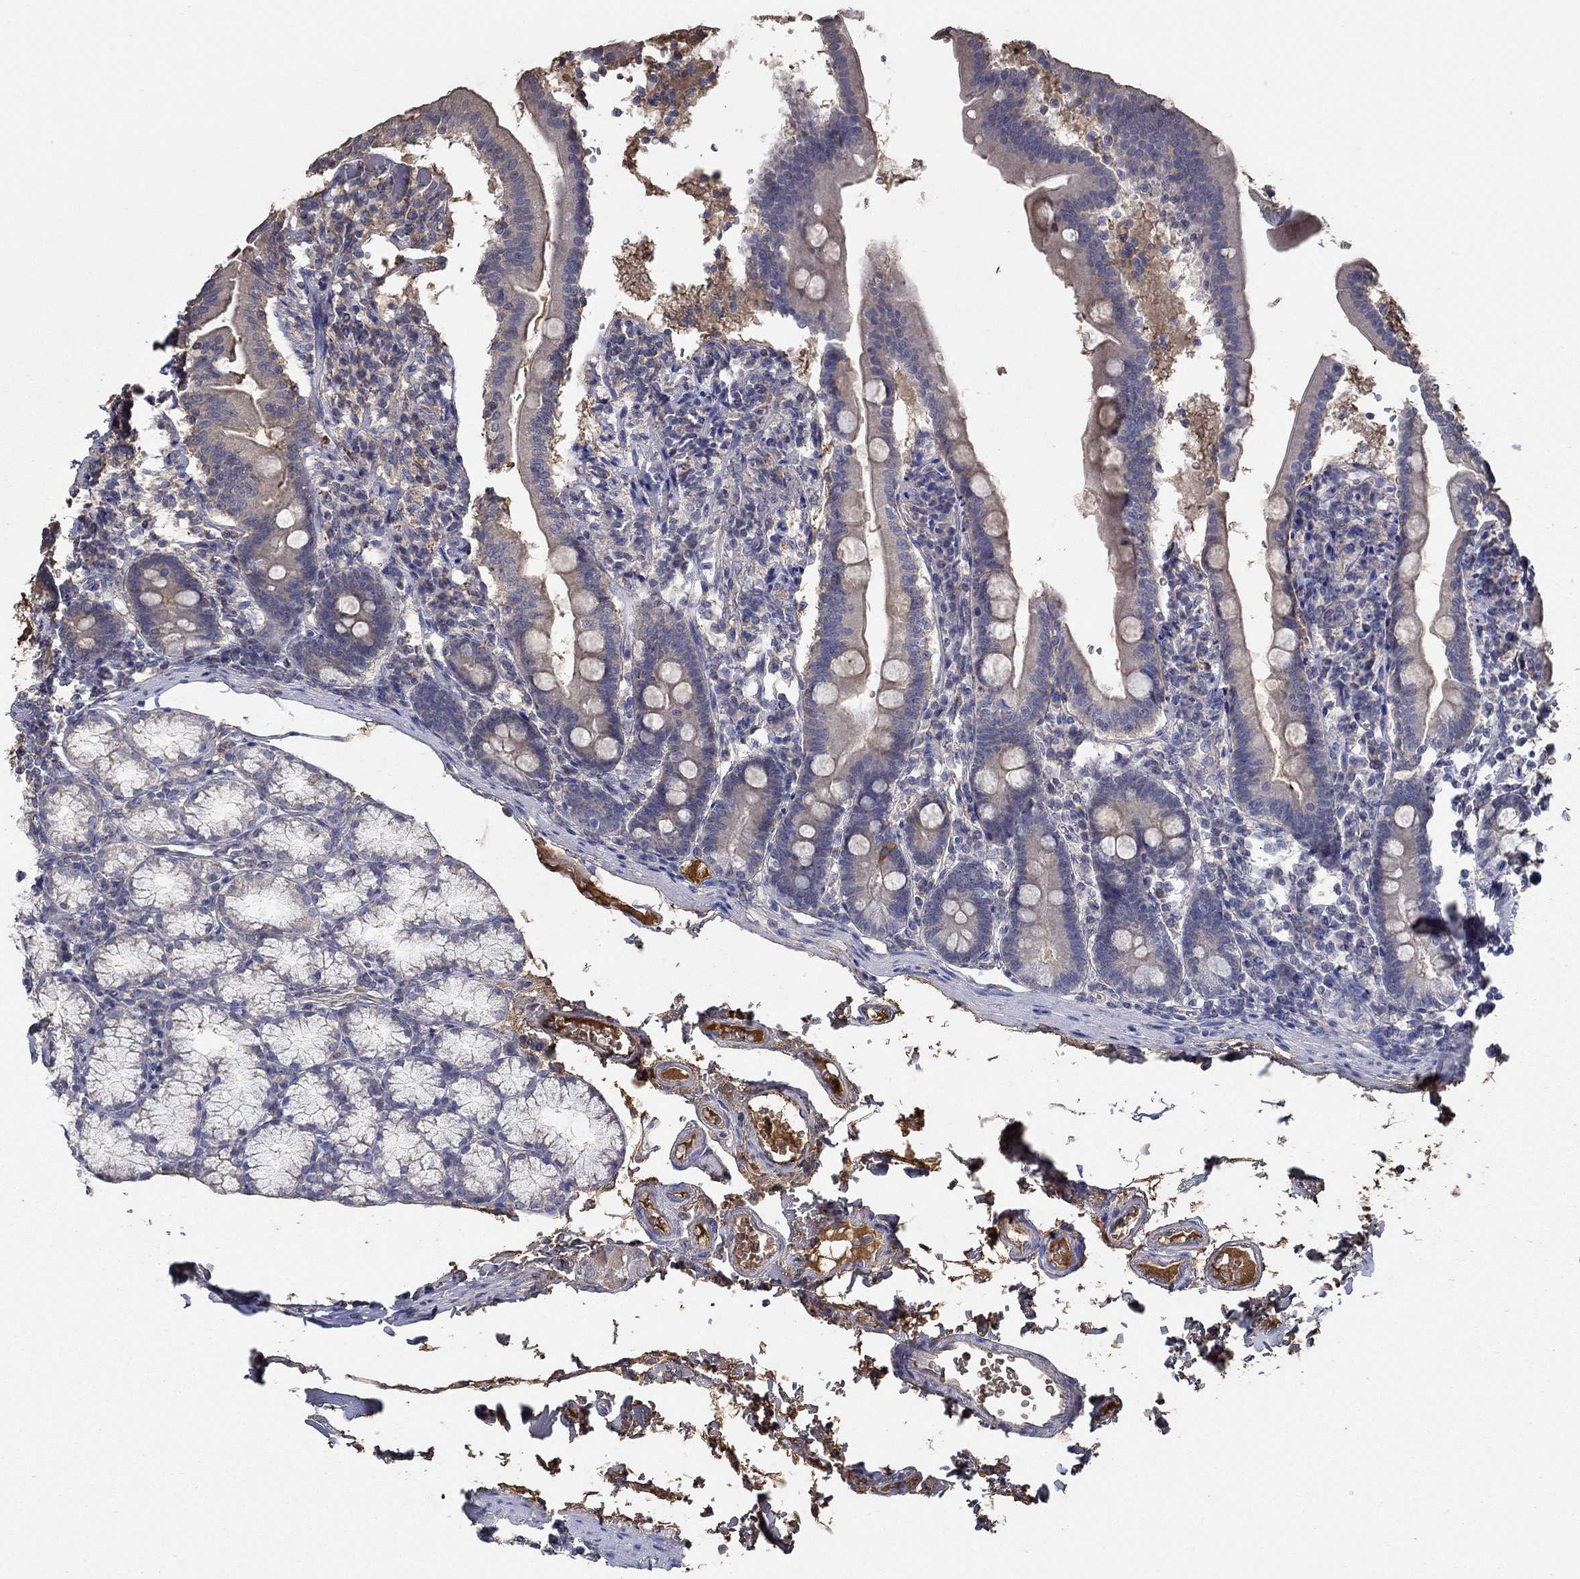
{"staining": {"intensity": "negative", "quantity": "none", "location": "none"}, "tissue": "duodenum", "cell_type": "Glandular cells", "image_type": "normal", "snomed": [{"axis": "morphology", "description": "Normal tissue, NOS"}, {"axis": "topography", "description": "Duodenum"}], "caption": "This is a micrograph of IHC staining of normal duodenum, which shows no positivity in glandular cells.", "gene": "IL10", "patient": {"sex": "female", "age": 67}}